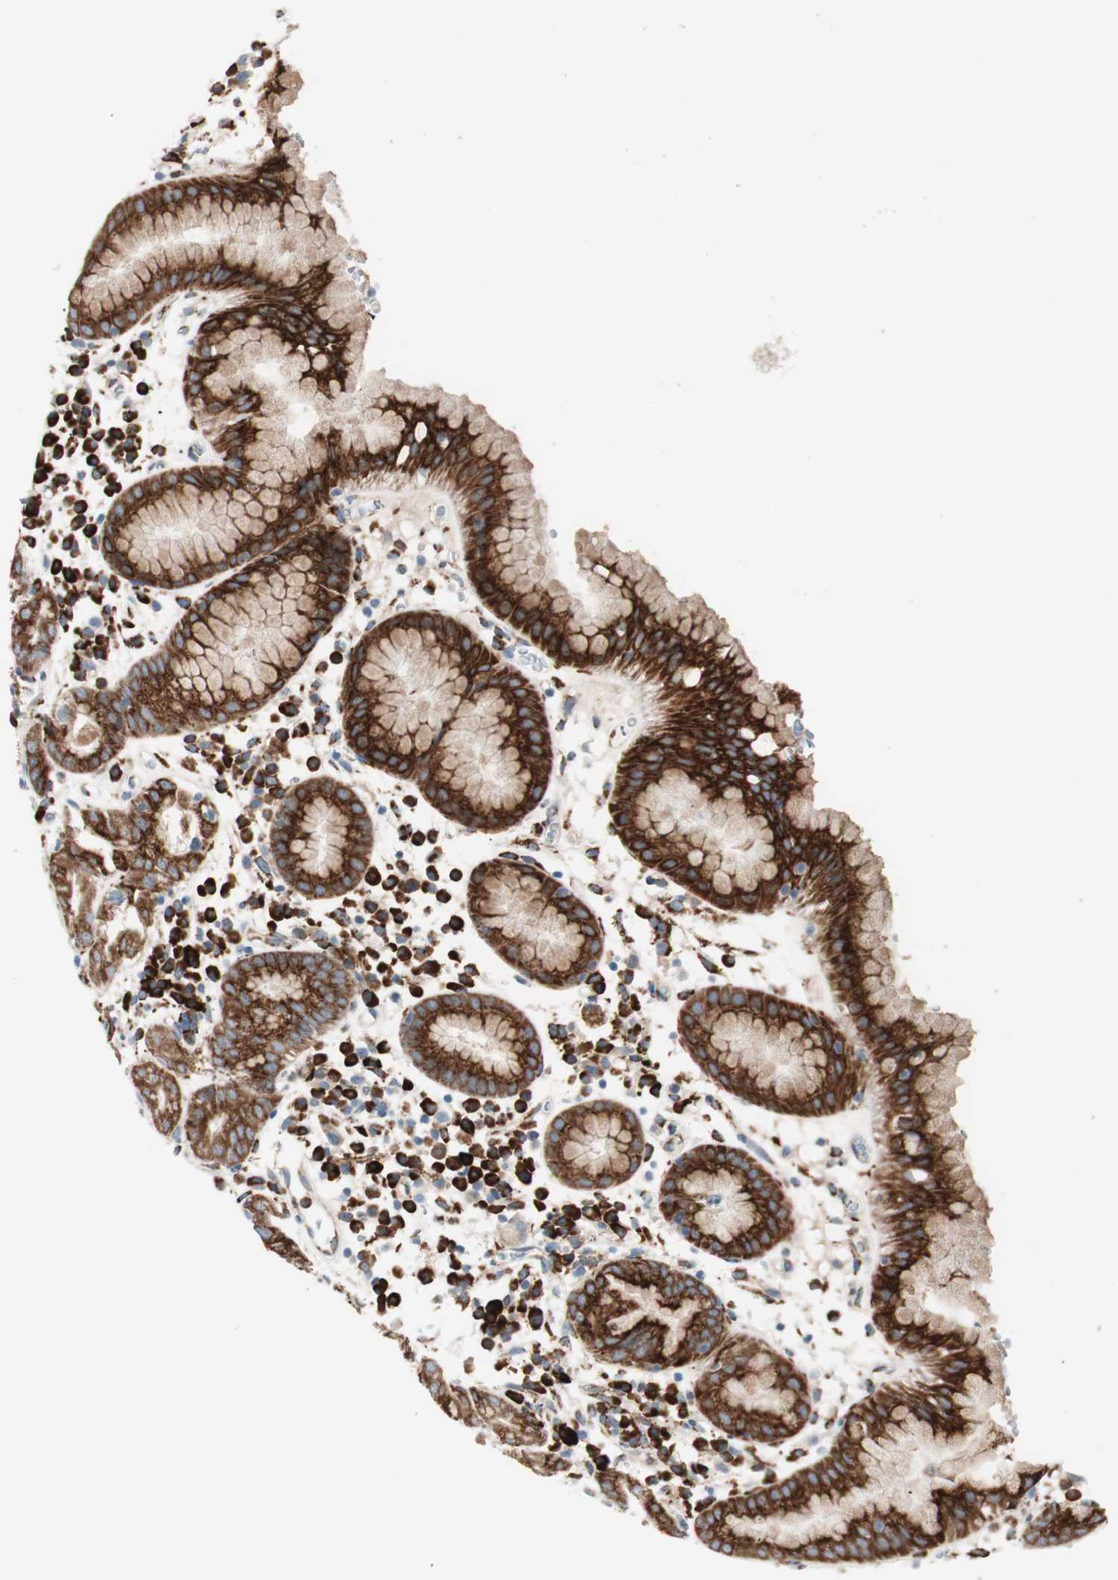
{"staining": {"intensity": "strong", "quantity": ">75%", "location": "cytoplasmic/membranous"}, "tissue": "stomach", "cell_type": "Glandular cells", "image_type": "normal", "snomed": [{"axis": "morphology", "description": "Normal tissue, NOS"}, {"axis": "topography", "description": "Stomach"}, {"axis": "topography", "description": "Stomach, lower"}], "caption": "Unremarkable stomach was stained to show a protein in brown. There is high levels of strong cytoplasmic/membranous staining in approximately >75% of glandular cells.", "gene": "P4HTM", "patient": {"sex": "female", "age": 75}}